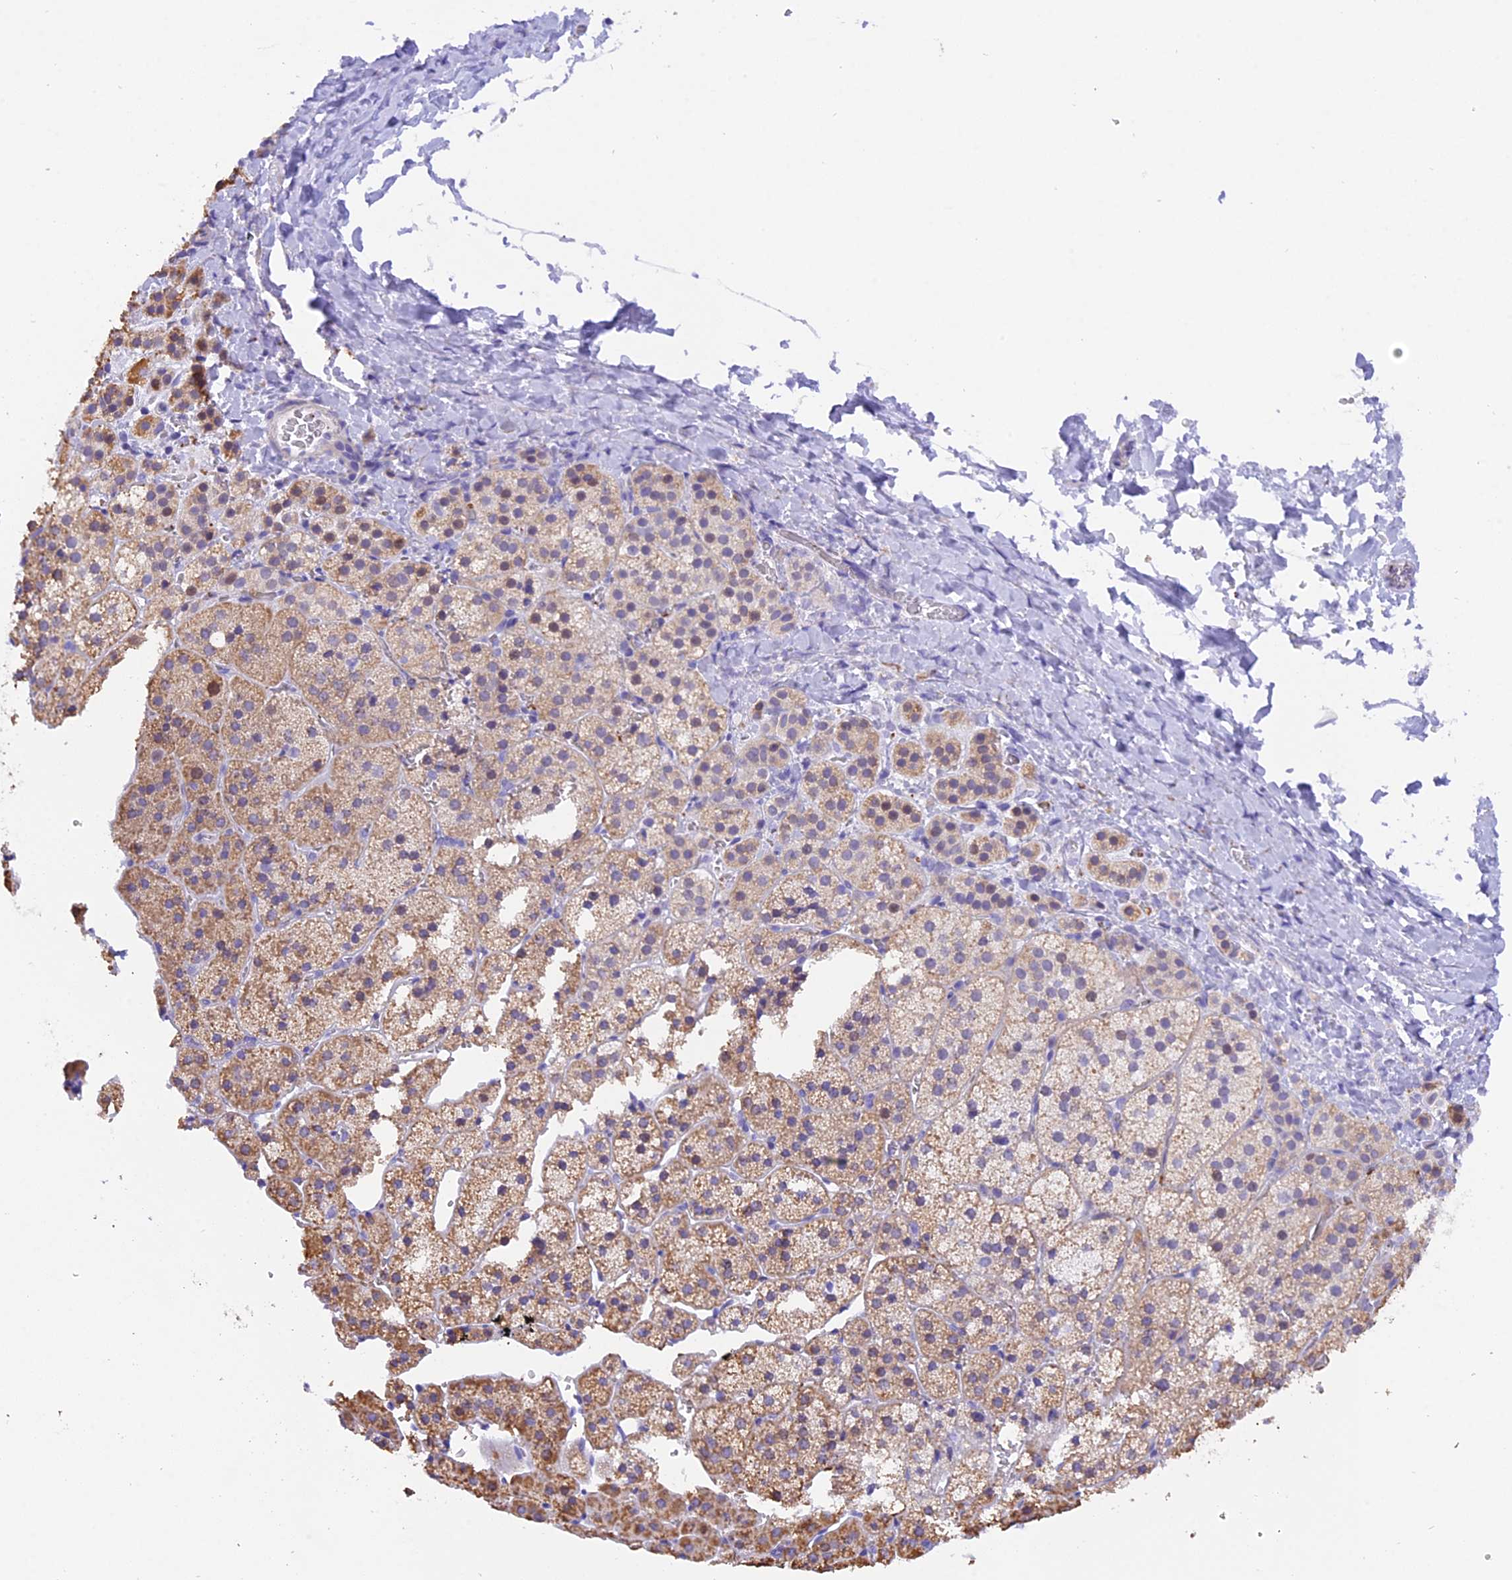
{"staining": {"intensity": "moderate", "quantity": "25%-75%", "location": "cytoplasmic/membranous"}, "tissue": "adrenal gland", "cell_type": "Glandular cells", "image_type": "normal", "snomed": [{"axis": "morphology", "description": "Normal tissue, NOS"}, {"axis": "topography", "description": "Adrenal gland"}], "caption": "Protein staining demonstrates moderate cytoplasmic/membranous positivity in about 25%-75% of glandular cells in benign adrenal gland.", "gene": "PKIA", "patient": {"sex": "female", "age": 44}}